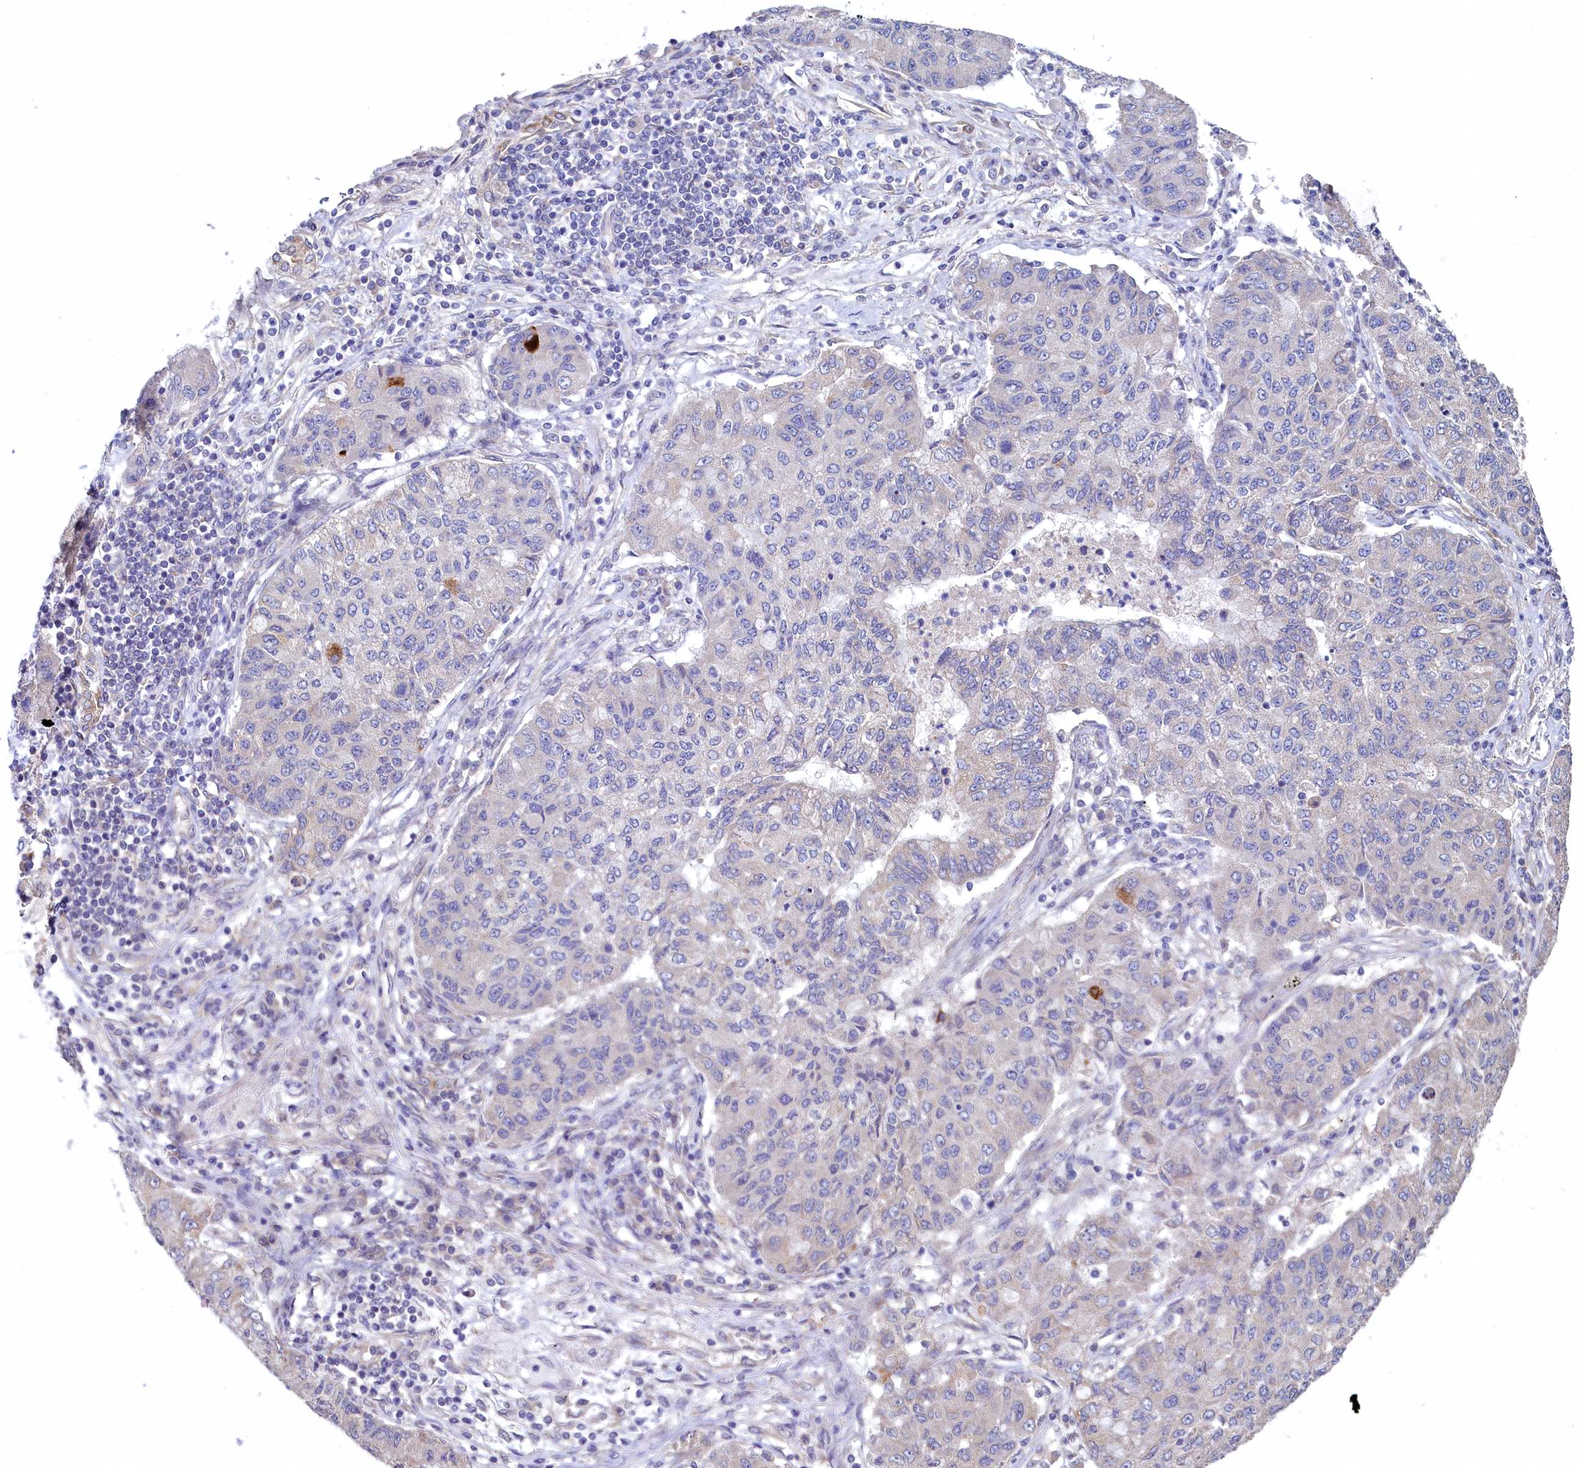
{"staining": {"intensity": "negative", "quantity": "none", "location": "none"}, "tissue": "lung cancer", "cell_type": "Tumor cells", "image_type": "cancer", "snomed": [{"axis": "morphology", "description": "Squamous cell carcinoma, NOS"}, {"axis": "topography", "description": "Lung"}], "caption": "Lung cancer (squamous cell carcinoma) was stained to show a protein in brown. There is no significant expression in tumor cells. Brightfield microscopy of immunohistochemistry stained with DAB (brown) and hematoxylin (blue), captured at high magnification.", "gene": "SPATA2L", "patient": {"sex": "male", "age": 74}}